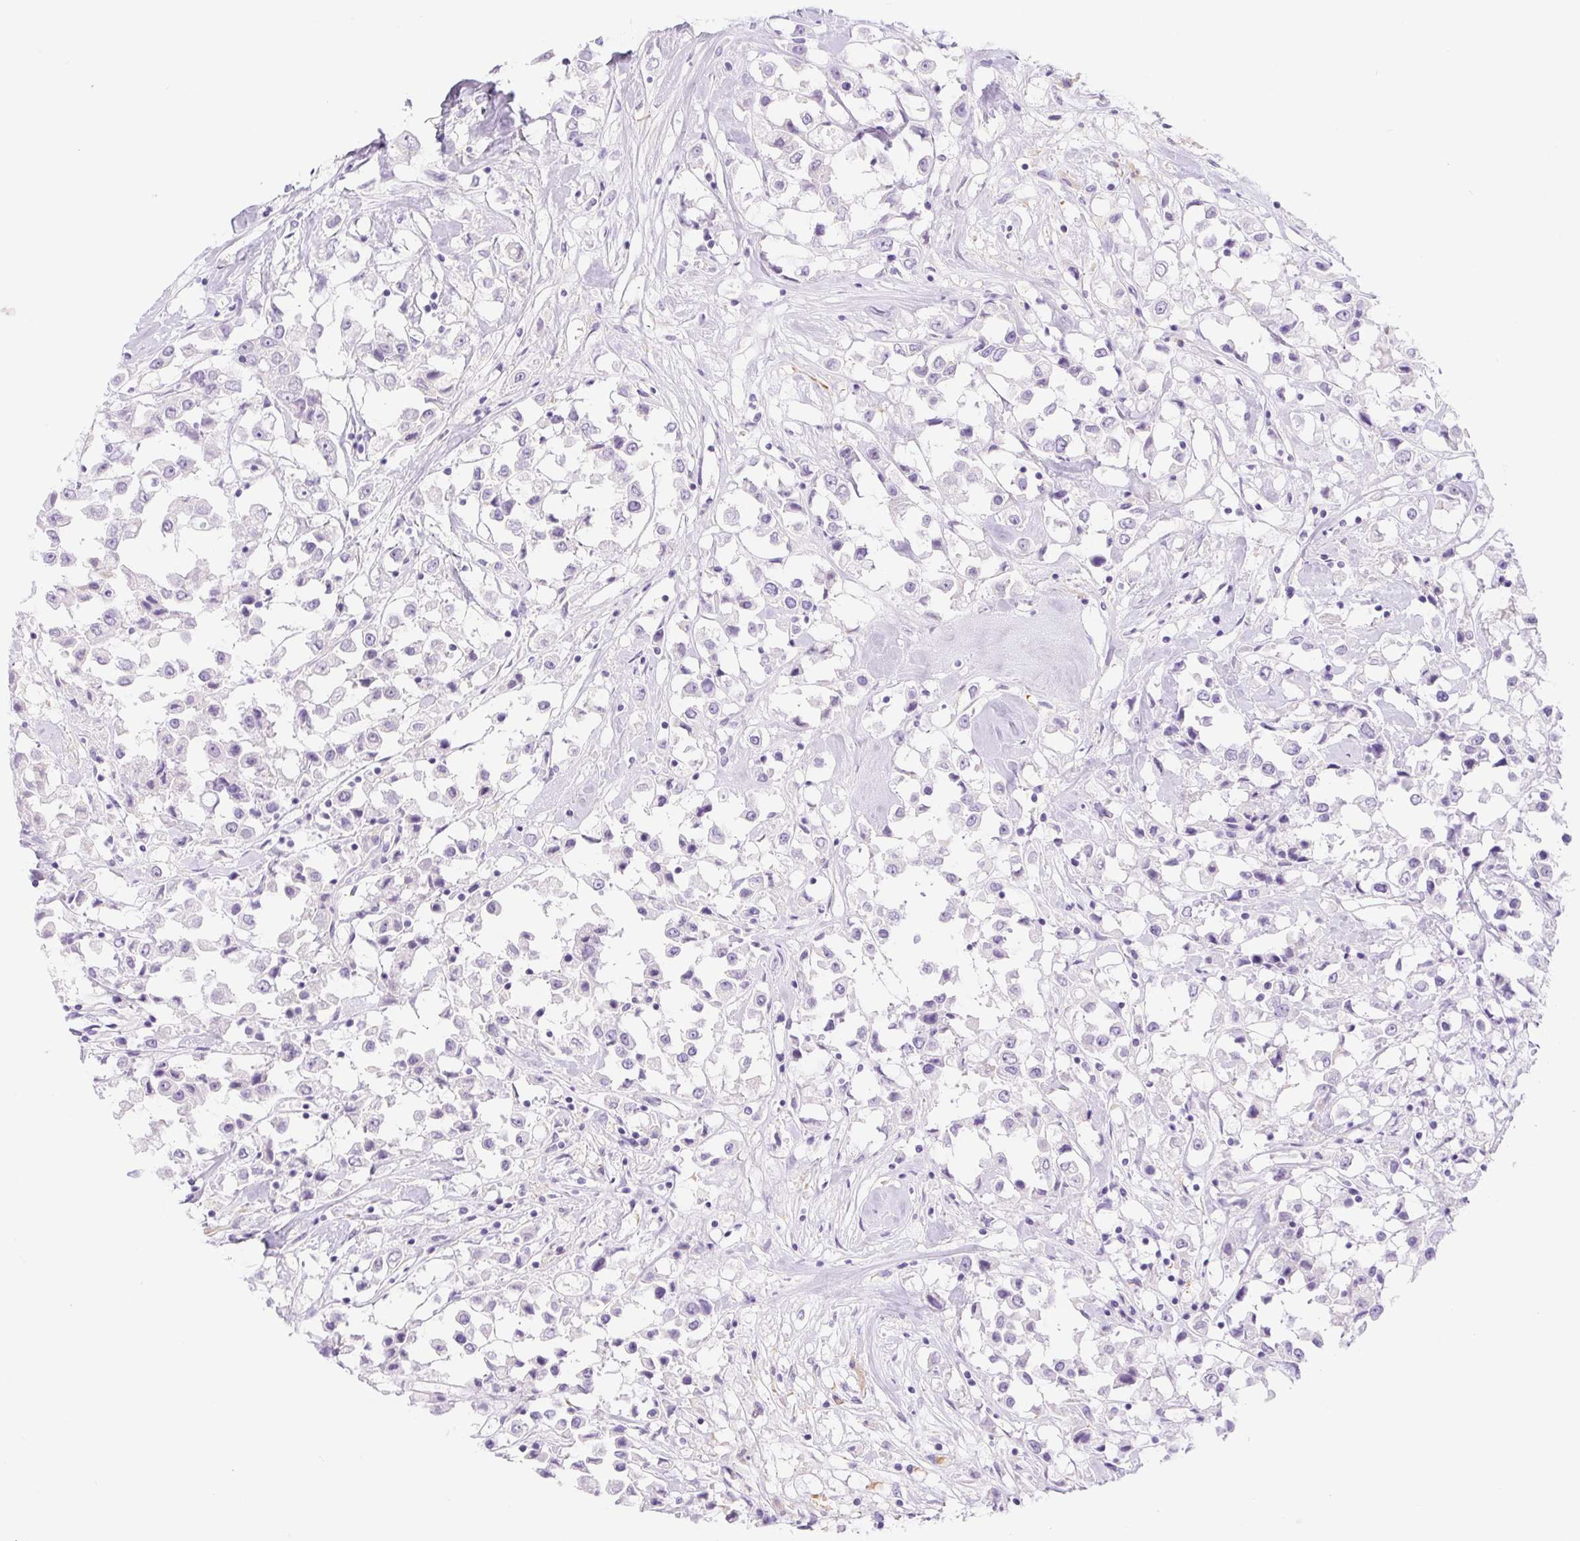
{"staining": {"intensity": "negative", "quantity": "none", "location": "none"}, "tissue": "breast cancer", "cell_type": "Tumor cells", "image_type": "cancer", "snomed": [{"axis": "morphology", "description": "Duct carcinoma"}, {"axis": "topography", "description": "Breast"}], "caption": "Protein analysis of intraductal carcinoma (breast) reveals no significant expression in tumor cells. The staining was performed using DAB to visualize the protein expression in brown, while the nuclei were stained in blue with hematoxylin (Magnification: 20x).", "gene": "DYNC2LI1", "patient": {"sex": "female", "age": 61}}